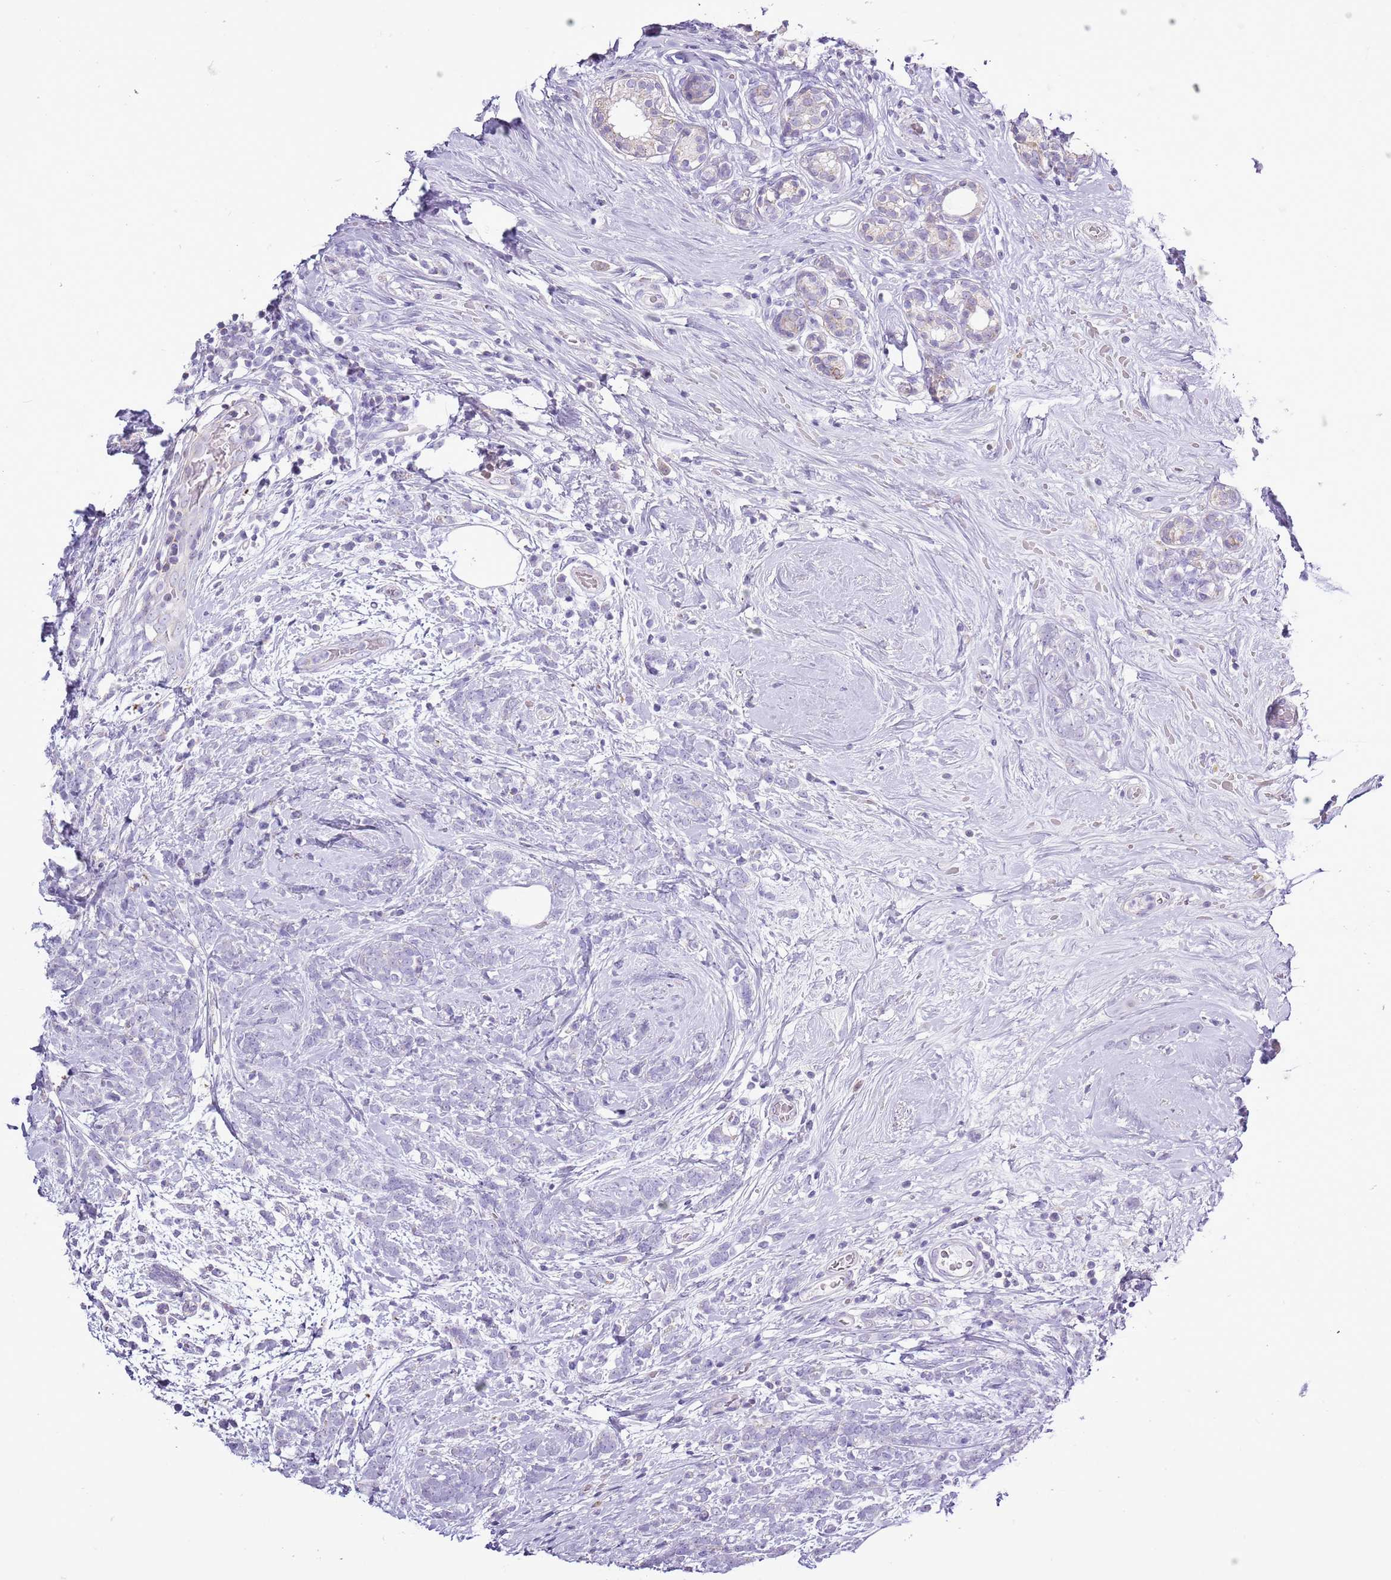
{"staining": {"intensity": "negative", "quantity": "none", "location": "none"}, "tissue": "breast cancer", "cell_type": "Tumor cells", "image_type": "cancer", "snomed": [{"axis": "morphology", "description": "Lobular carcinoma"}, {"axis": "topography", "description": "Breast"}], "caption": "An immunohistochemistry (IHC) photomicrograph of breast lobular carcinoma is shown. There is no staining in tumor cells of breast lobular carcinoma.", "gene": "SLC23A1", "patient": {"sex": "female", "age": 58}}